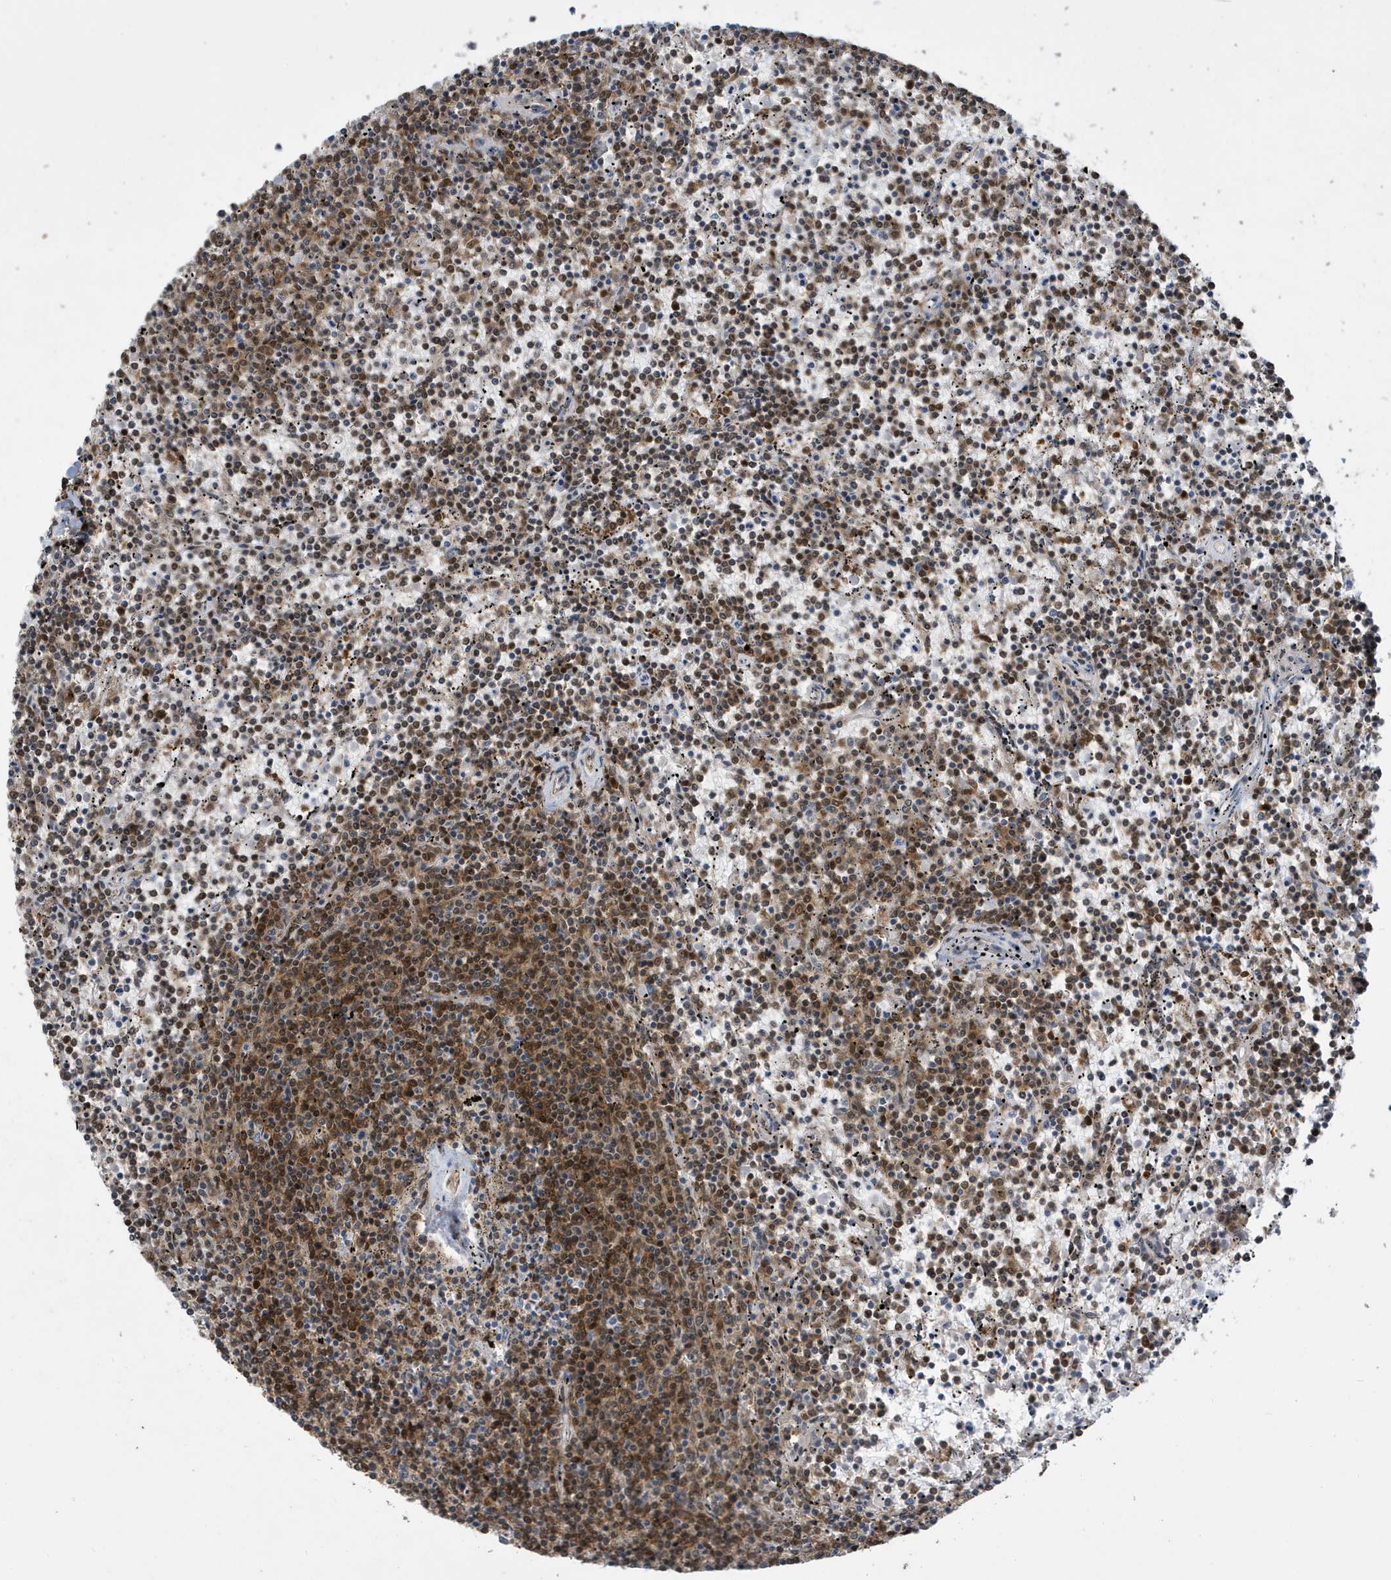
{"staining": {"intensity": "moderate", "quantity": ">75%", "location": "cytoplasmic/membranous,nuclear"}, "tissue": "lymphoma", "cell_type": "Tumor cells", "image_type": "cancer", "snomed": [{"axis": "morphology", "description": "Malignant lymphoma, non-Hodgkin's type, Low grade"}, {"axis": "topography", "description": "Spleen"}], "caption": "Human lymphoma stained for a protein (brown) demonstrates moderate cytoplasmic/membranous and nuclear positive expression in approximately >75% of tumor cells.", "gene": "UBQLN1", "patient": {"sex": "female", "age": 50}}